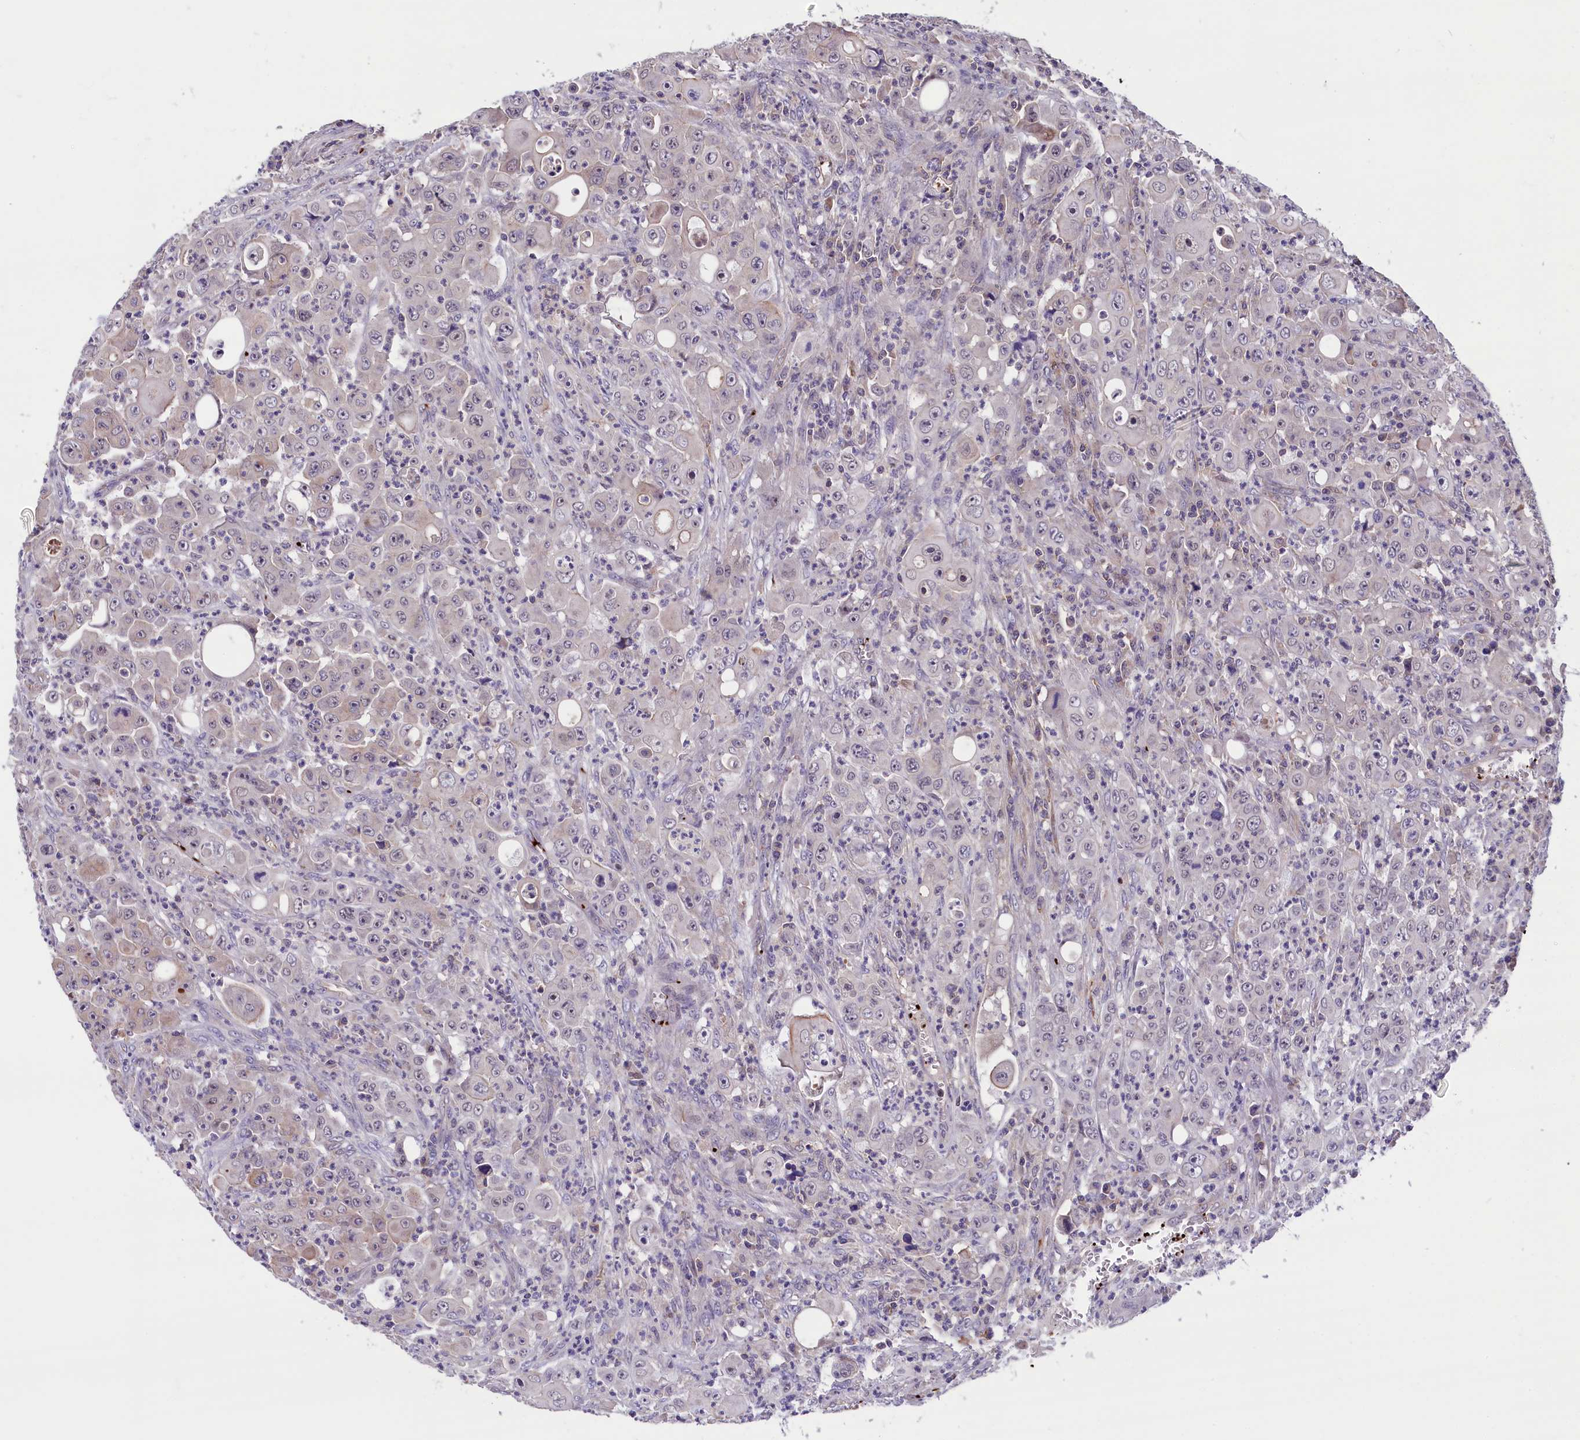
{"staining": {"intensity": "negative", "quantity": "none", "location": "none"}, "tissue": "colorectal cancer", "cell_type": "Tumor cells", "image_type": "cancer", "snomed": [{"axis": "morphology", "description": "Adenocarcinoma, NOS"}, {"axis": "topography", "description": "Colon"}], "caption": "This is a image of immunohistochemistry (IHC) staining of adenocarcinoma (colorectal), which shows no expression in tumor cells.", "gene": "HEATR3", "patient": {"sex": "male", "age": 51}}